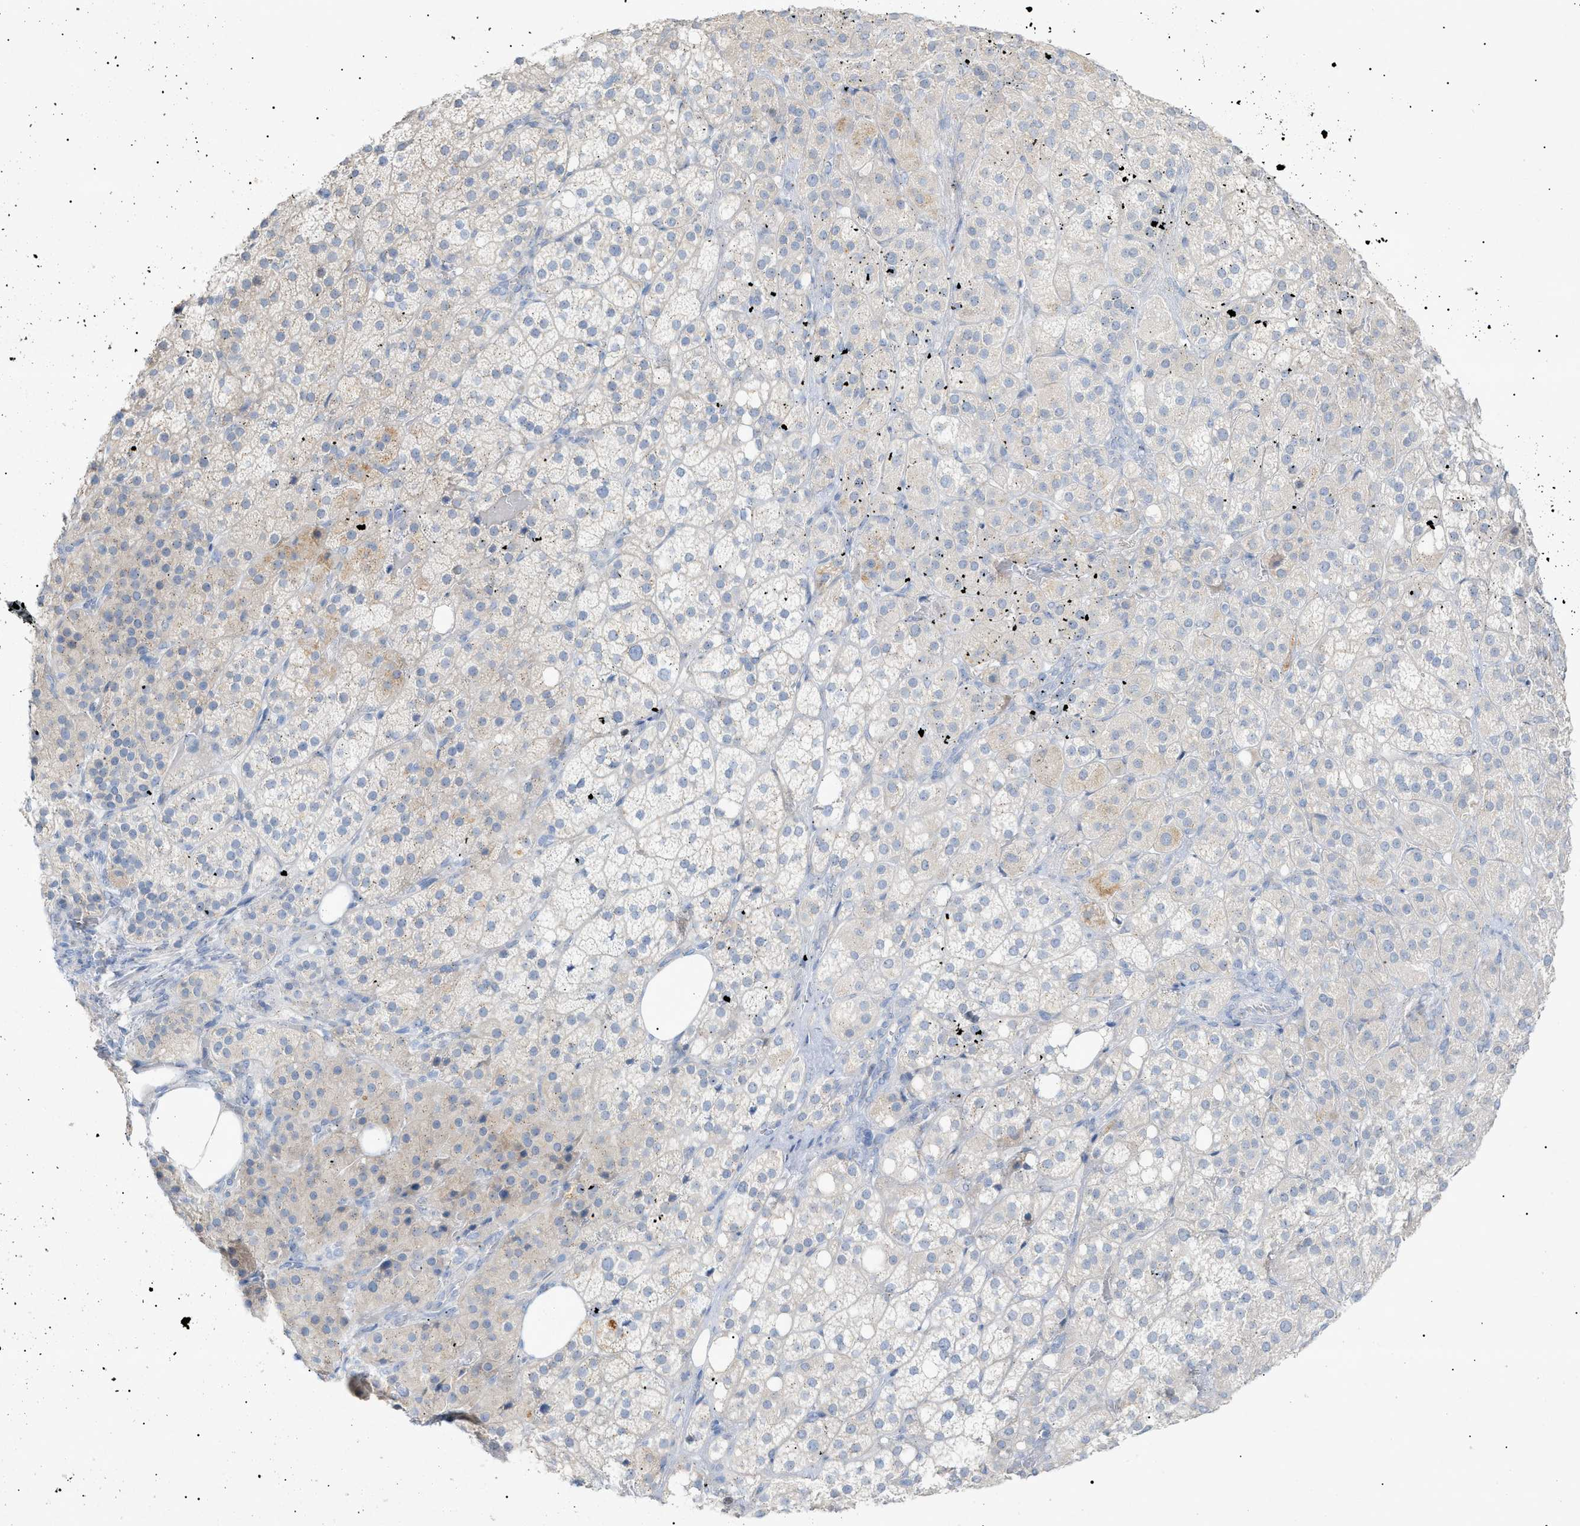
{"staining": {"intensity": "weak", "quantity": "<25%", "location": "cytoplasmic/membranous"}, "tissue": "adrenal gland", "cell_type": "Glandular cells", "image_type": "normal", "snomed": [{"axis": "morphology", "description": "Normal tissue, NOS"}, {"axis": "topography", "description": "Adrenal gland"}], "caption": "Adrenal gland was stained to show a protein in brown. There is no significant staining in glandular cells. (DAB immunohistochemistry (IHC), high magnification).", "gene": "SLC25A31", "patient": {"sex": "female", "age": 59}}